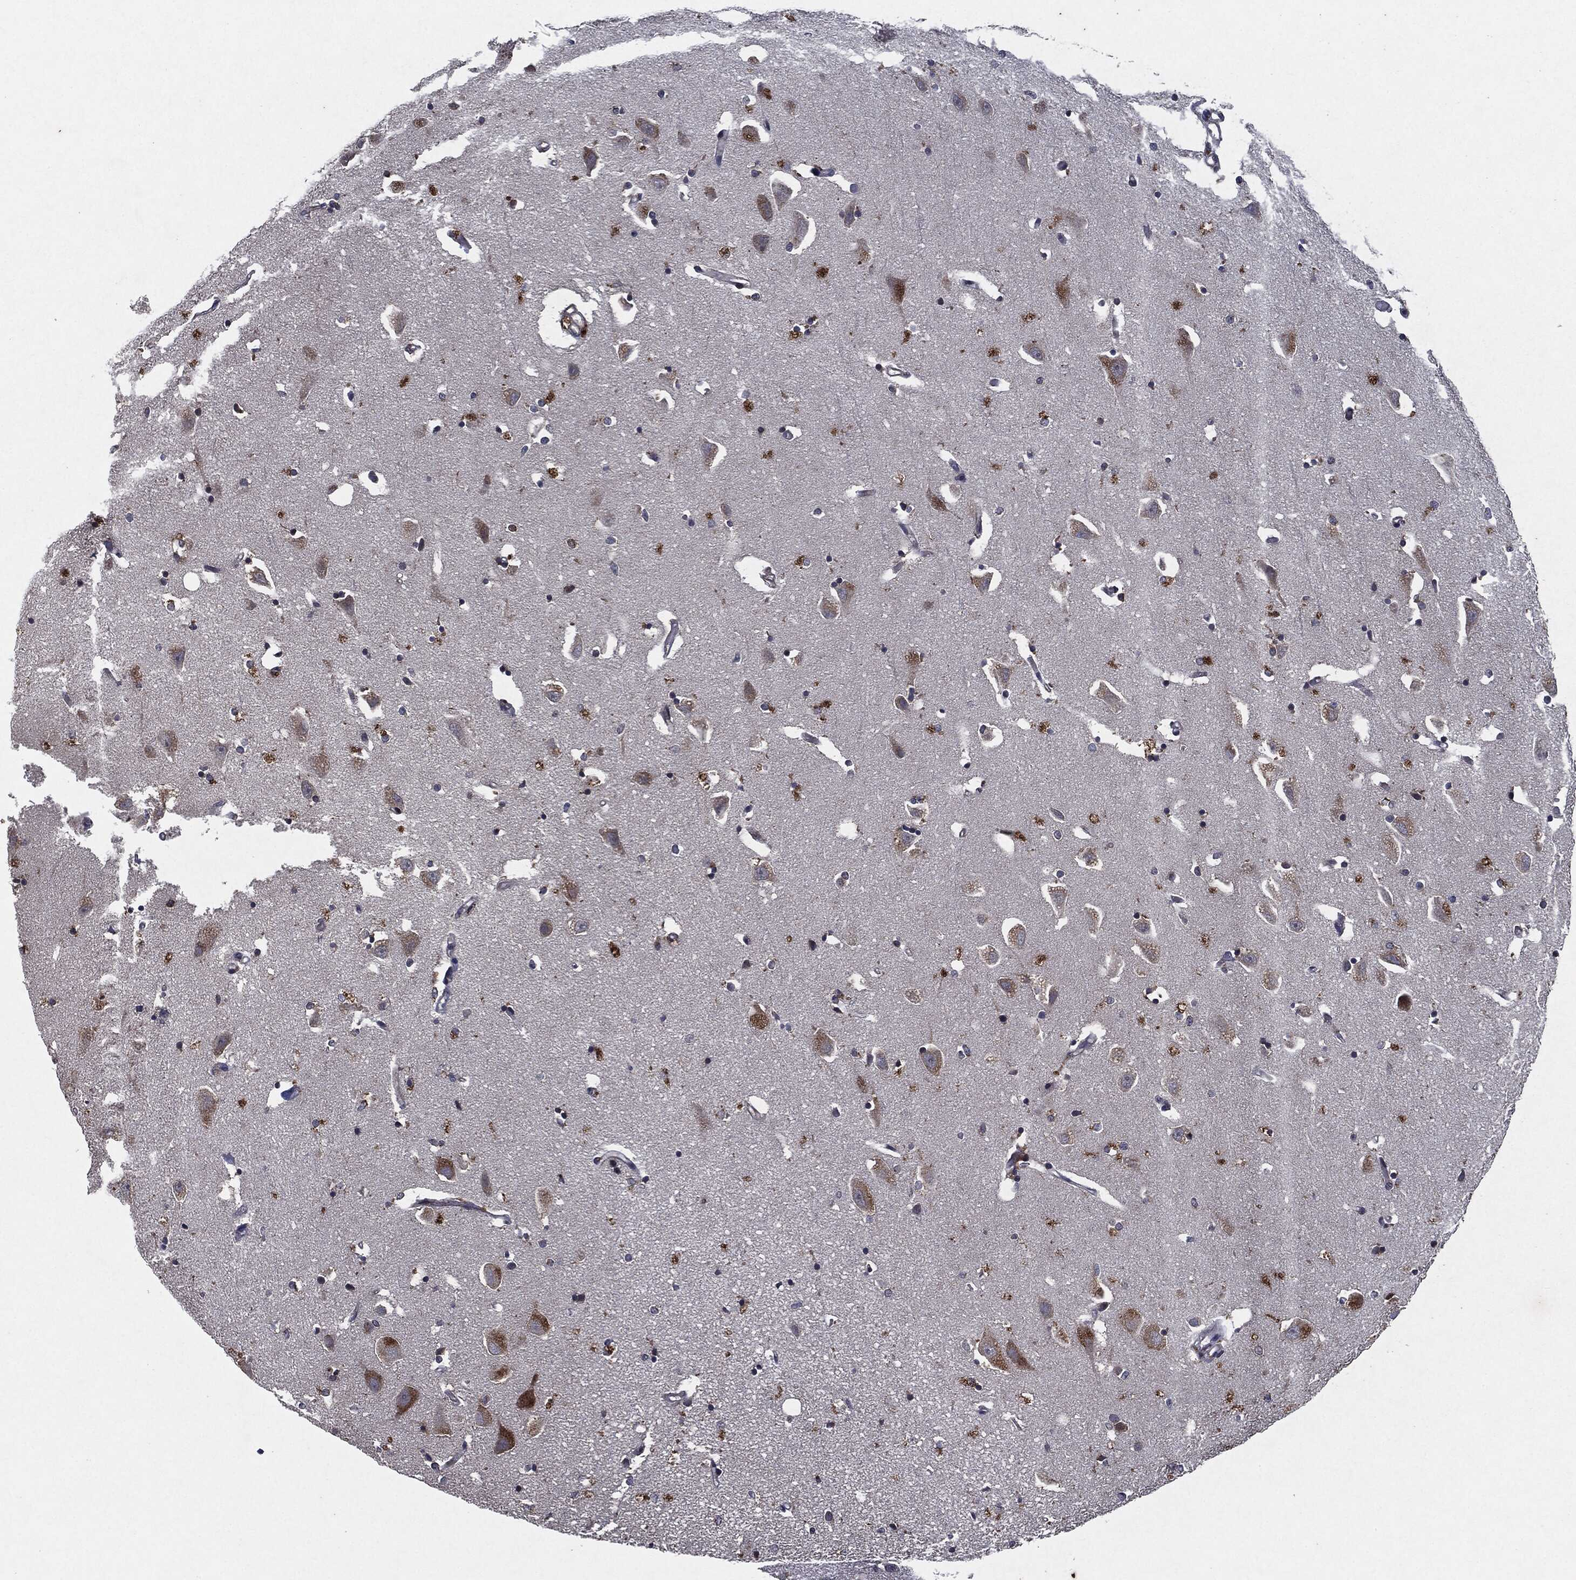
{"staining": {"intensity": "negative", "quantity": "none", "location": "none"}, "tissue": "hippocampus", "cell_type": "Glial cells", "image_type": "normal", "snomed": [{"axis": "morphology", "description": "Normal tissue, NOS"}, {"axis": "topography", "description": "Lateral ventricle wall"}, {"axis": "topography", "description": "Hippocampus"}], "caption": "DAB (3,3'-diaminobenzidine) immunohistochemical staining of benign hippocampus shows no significant positivity in glial cells.", "gene": "SLC31A2", "patient": {"sex": "female", "age": 63}}